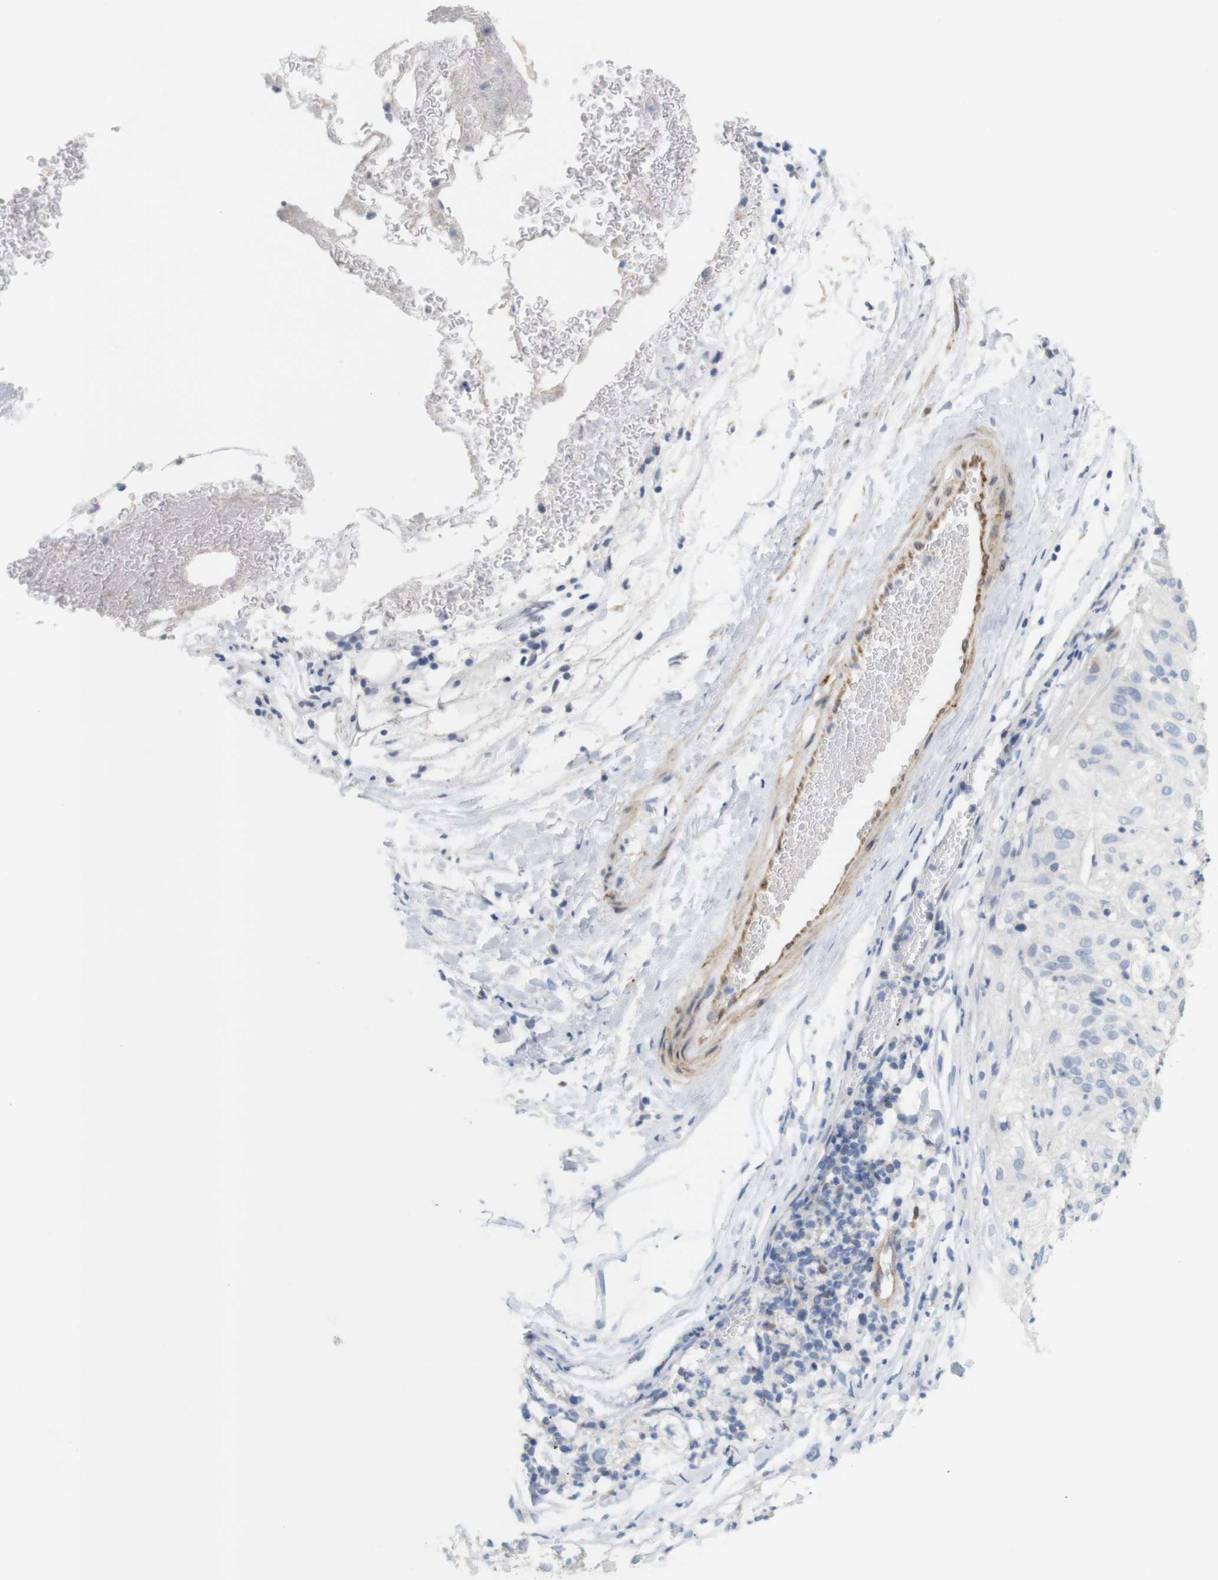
{"staining": {"intensity": "negative", "quantity": "none", "location": "none"}, "tissue": "lung cancer", "cell_type": "Tumor cells", "image_type": "cancer", "snomed": [{"axis": "morphology", "description": "Inflammation, NOS"}, {"axis": "morphology", "description": "Squamous cell carcinoma, NOS"}, {"axis": "topography", "description": "Lymph node"}, {"axis": "topography", "description": "Soft tissue"}, {"axis": "topography", "description": "Lung"}], "caption": "High magnification brightfield microscopy of lung cancer stained with DAB (3,3'-diaminobenzidine) (brown) and counterstained with hematoxylin (blue): tumor cells show no significant positivity. (DAB IHC with hematoxylin counter stain).", "gene": "ITPR1", "patient": {"sex": "male", "age": 66}}